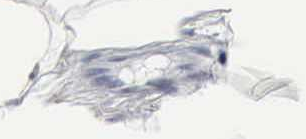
{"staining": {"intensity": "negative", "quantity": "none", "location": "none"}, "tissue": "adipose tissue", "cell_type": "Adipocytes", "image_type": "normal", "snomed": [{"axis": "morphology", "description": "Normal tissue, NOS"}, {"axis": "morphology", "description": "Duct carcinoma"}, {"axis": "topography", "description": "Breast"}, {"axis": "topography", "description": "Adipose tissue"}], "caption": "Adipocytes show no significant staining in unremarkable adipose tissue.", "gene": "SNAP25", "patient": {"sex": "female", "age": 37}}